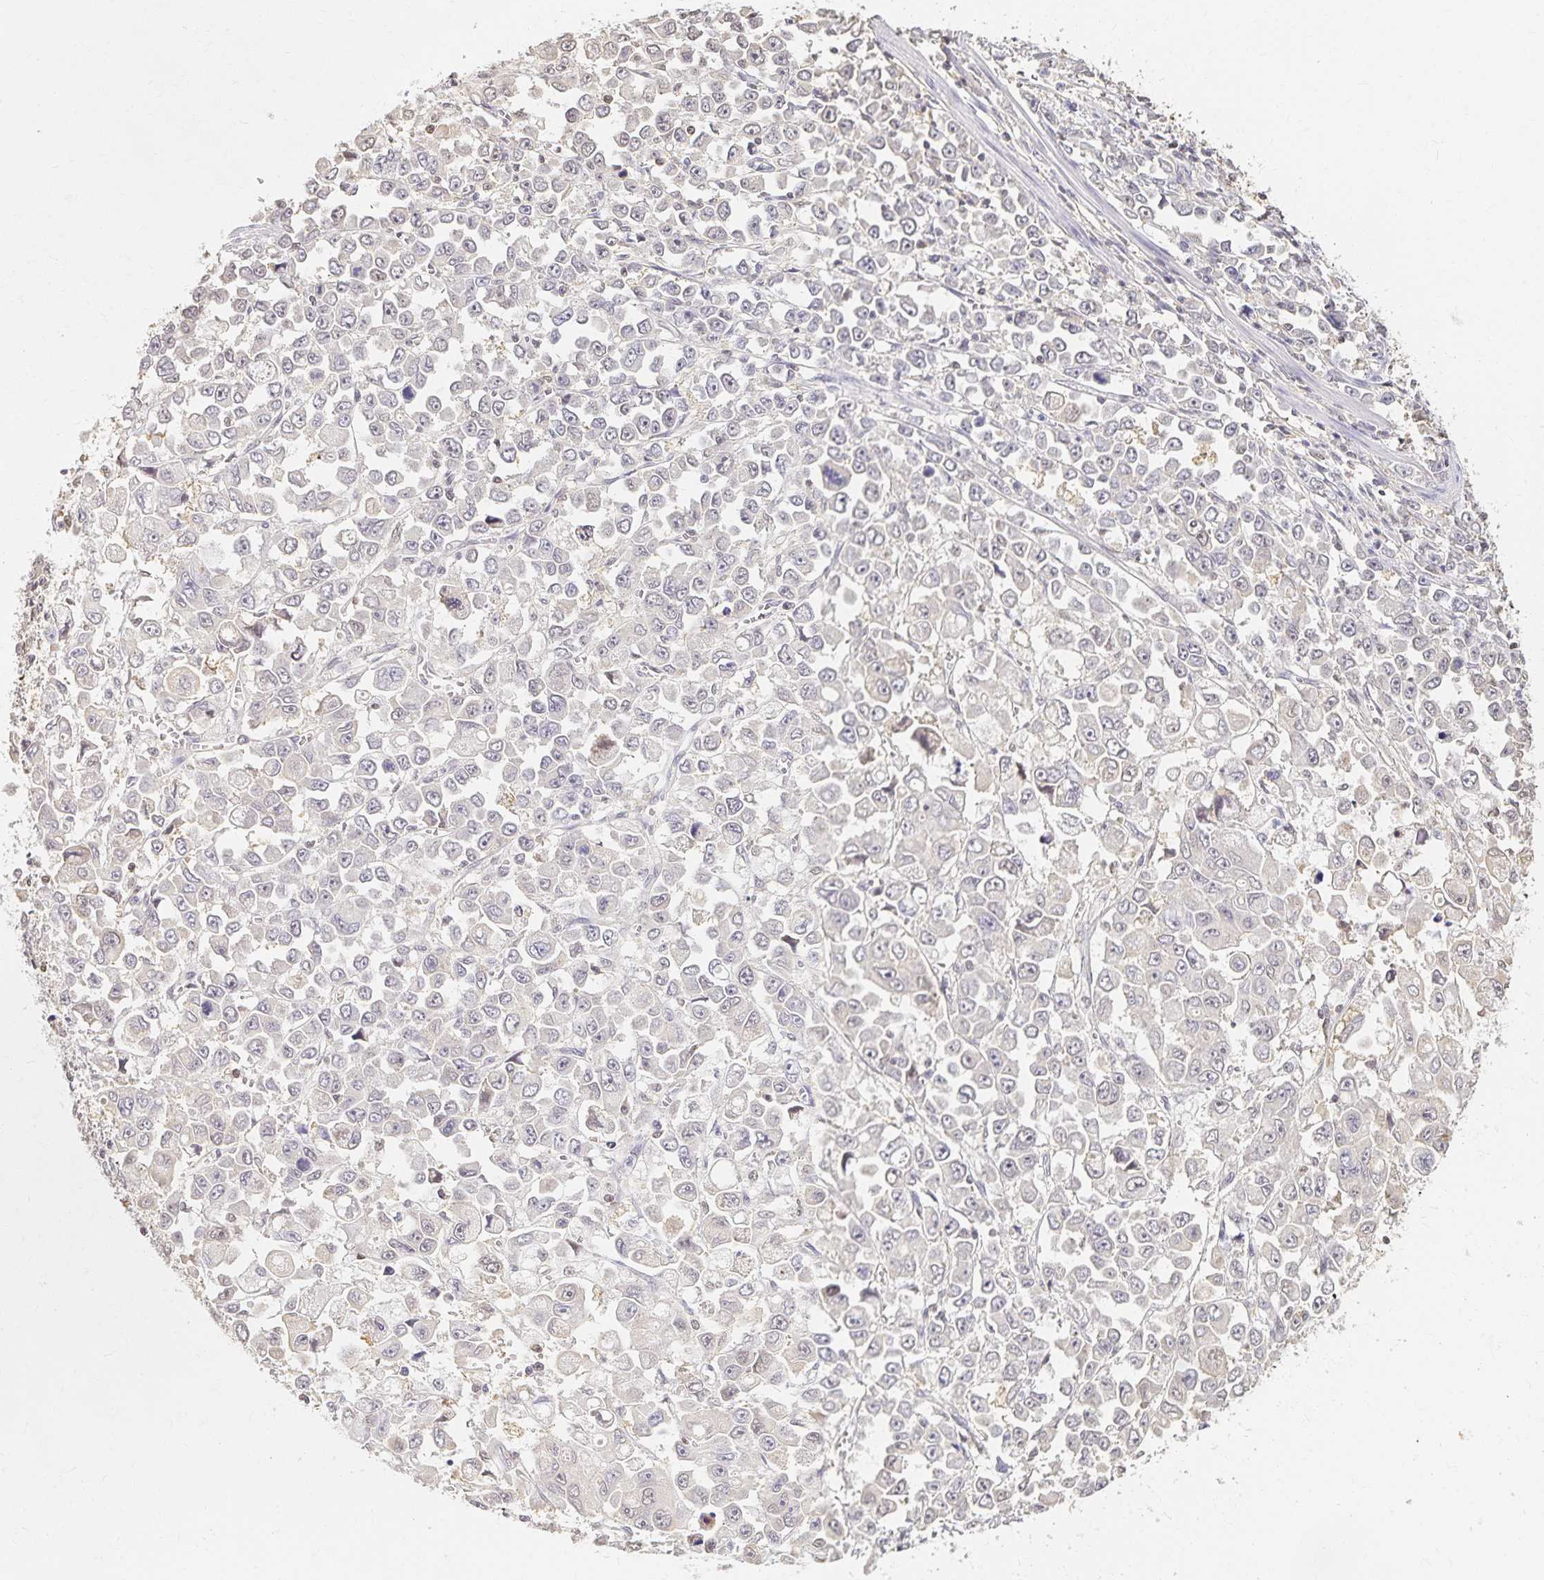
{"staining": {"intensity": "negative", "quantity": "none", "location": "none"}, "tissue": "stomach cancer", "cell_type": "Tumor cells", "image_type": "cancer", "snomed": [{"axis": "morphology", "description": "Adenocarcinoma, NOS"}, {"axis": "topography", "description": "Stomach, upper"}], "caption": "Tumor cells show no significant positivity in stomach cancer. The staining is performed using DAB (3,3'-diaminobenzidine) brown chromogen with nuclei counter-stained in using hematoxylin.", "gene": "AZGP1", "patient": {"sex": "male", "age": 70}}